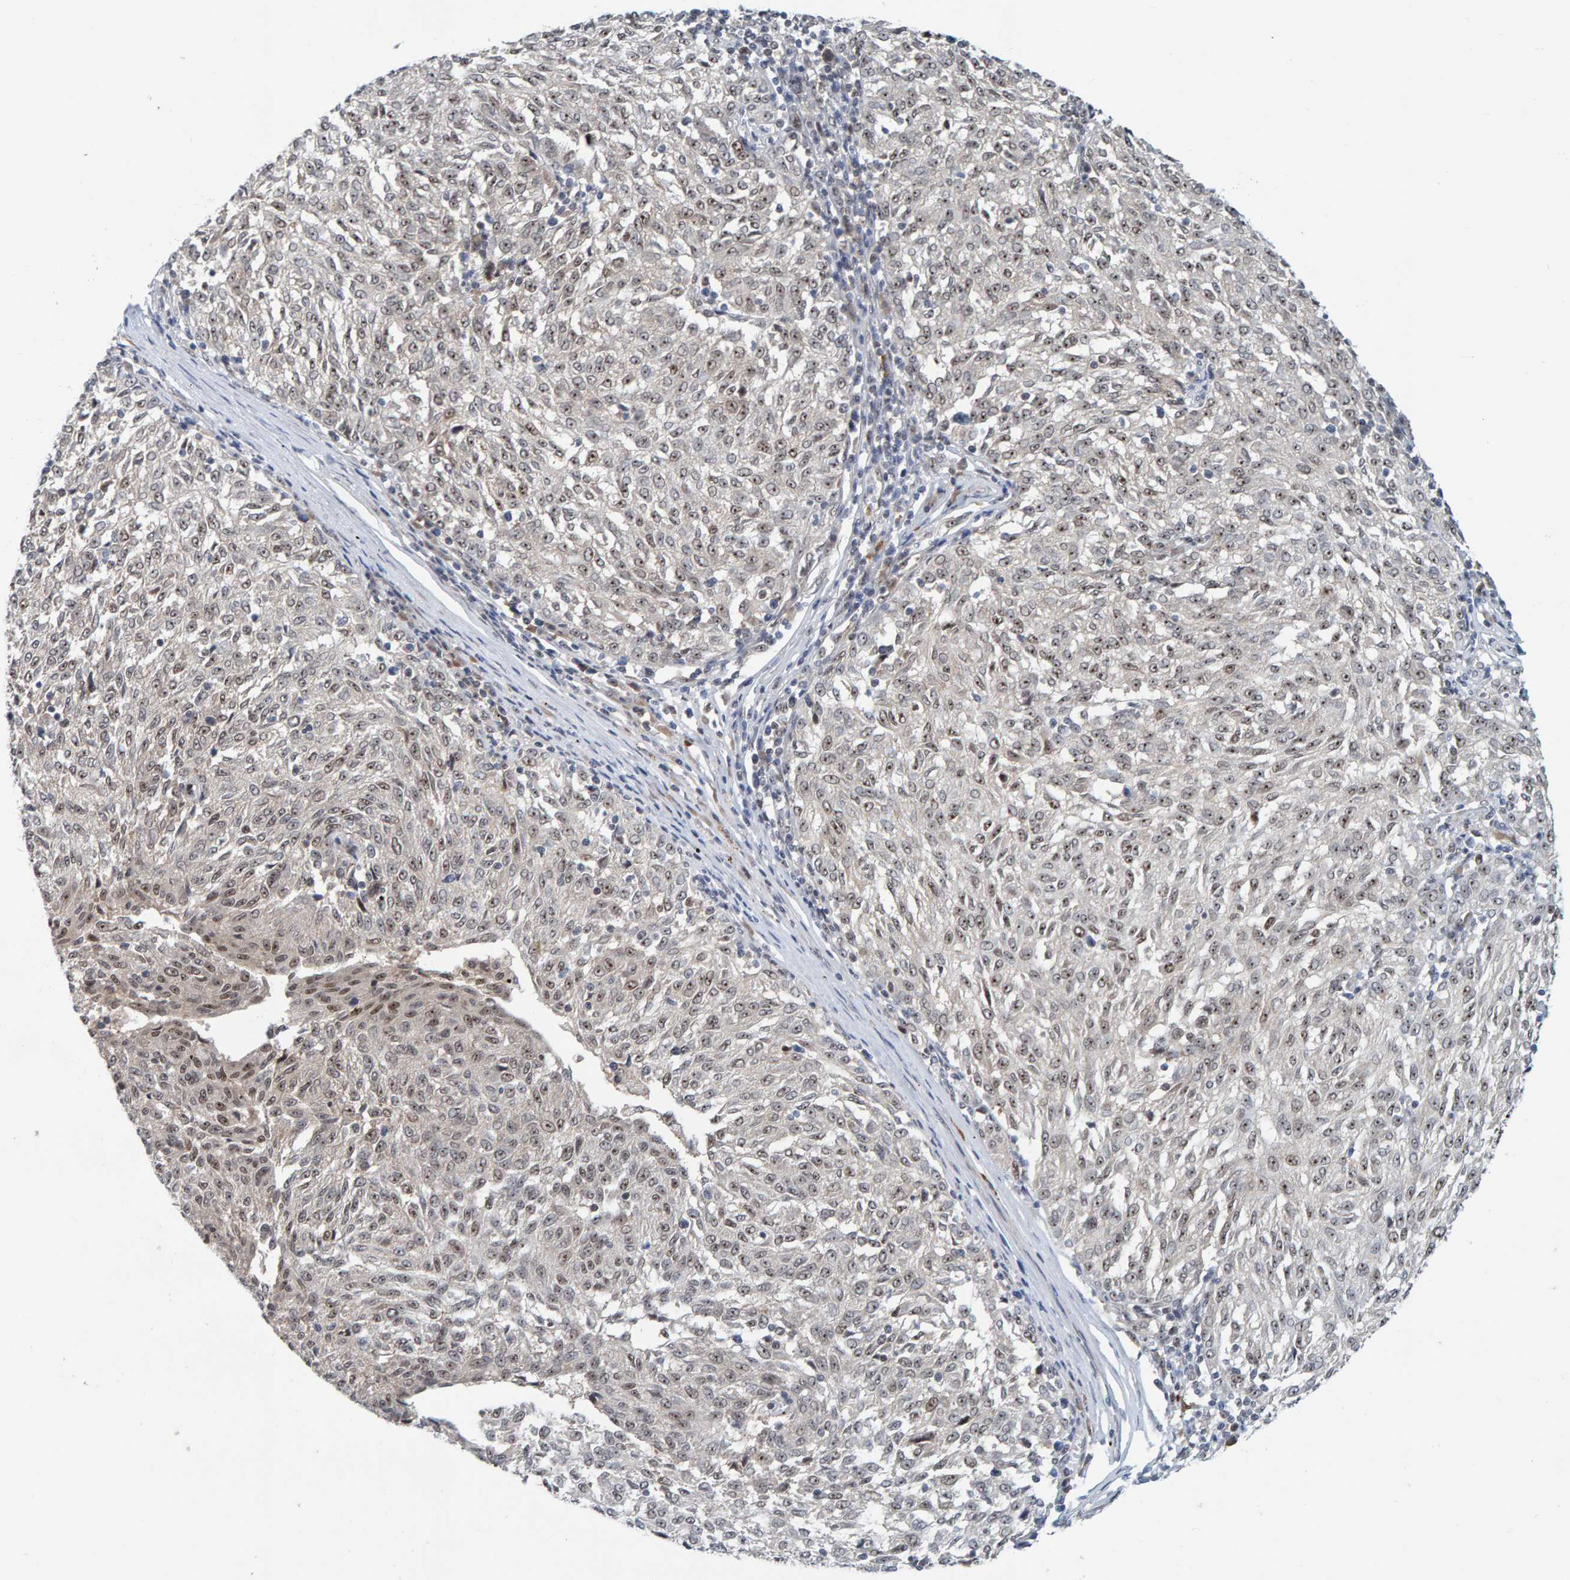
{"staining": {"intensity": "moderate", "quantity": ">75%", "location": "nuclear"}, "tissue": "melanoma", "cell_type": "Tumor cells", "image_type": "cancer", "snomed": [{"axis": "morphology", "description": "Malignant melanoma, NOS"}, {"axis": "topography", "description": "Skin"}], "caption": "A brown stain highlights moderate nuclear staining of a protein in melanoma tumor cells.", "gene": "POLR1E", "patient": {"sex": "female", "age": 72}}